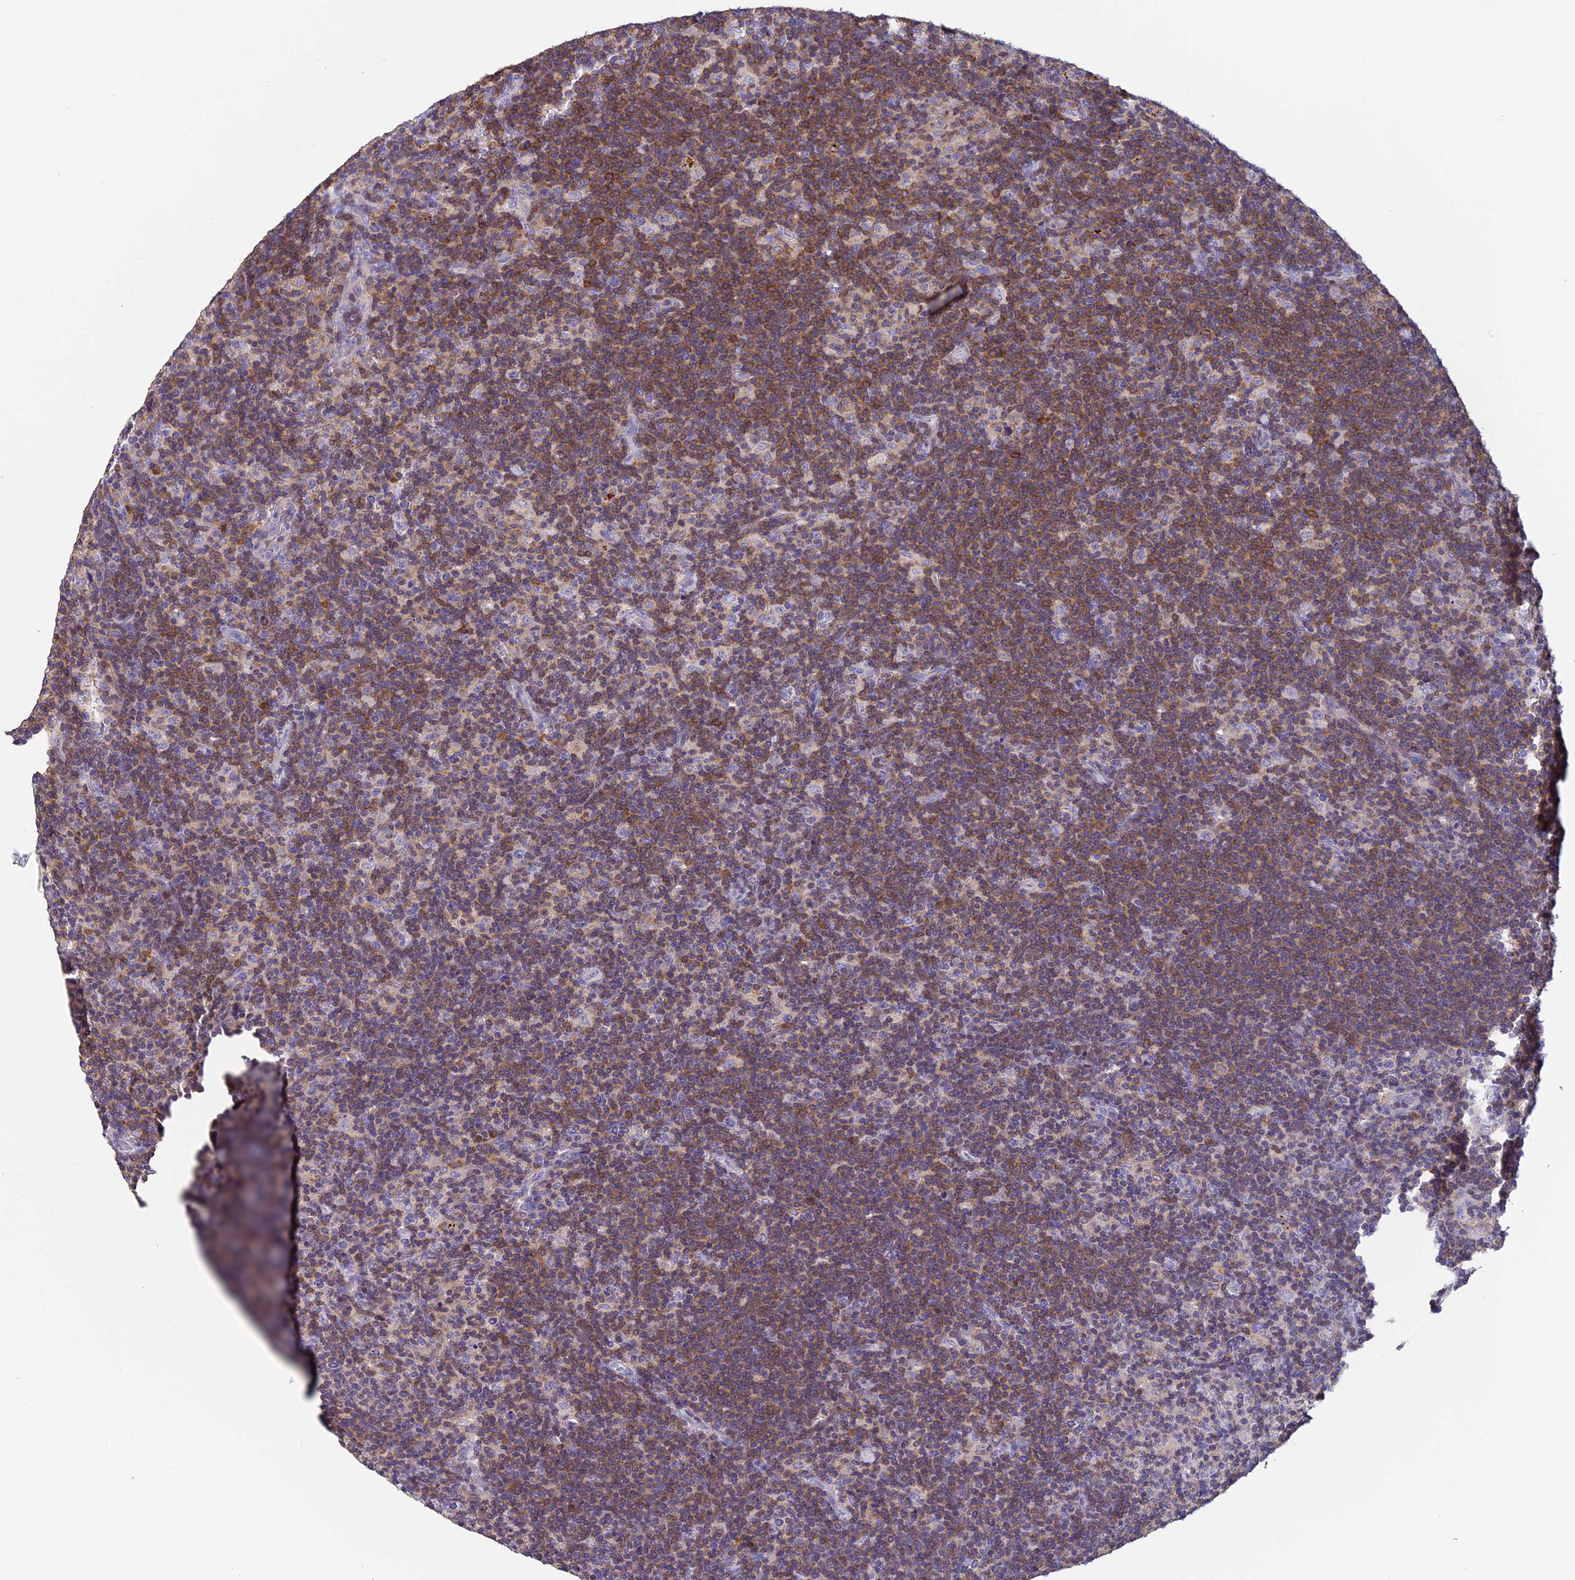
{"staining": {"intensity": "negative", "quantity": "none", "location": "none"}, "tissue": "lymphoma", "cell_type": "Tumor cells", "image_type": "cancer", "snomed": [{"axis": "morphology", "description": "Hodgkin's disease, NOS"}, {"axis": "topography", "description": "Lymph node"}], "caption": "High power microscopy histopathology image of an immunohistochemistry (IHC) image of Hodgkin's disease, revealing no significant positivity in tumor cells.", "gene": "LPXN", "patient": {"sex": "female", "age": 57}}